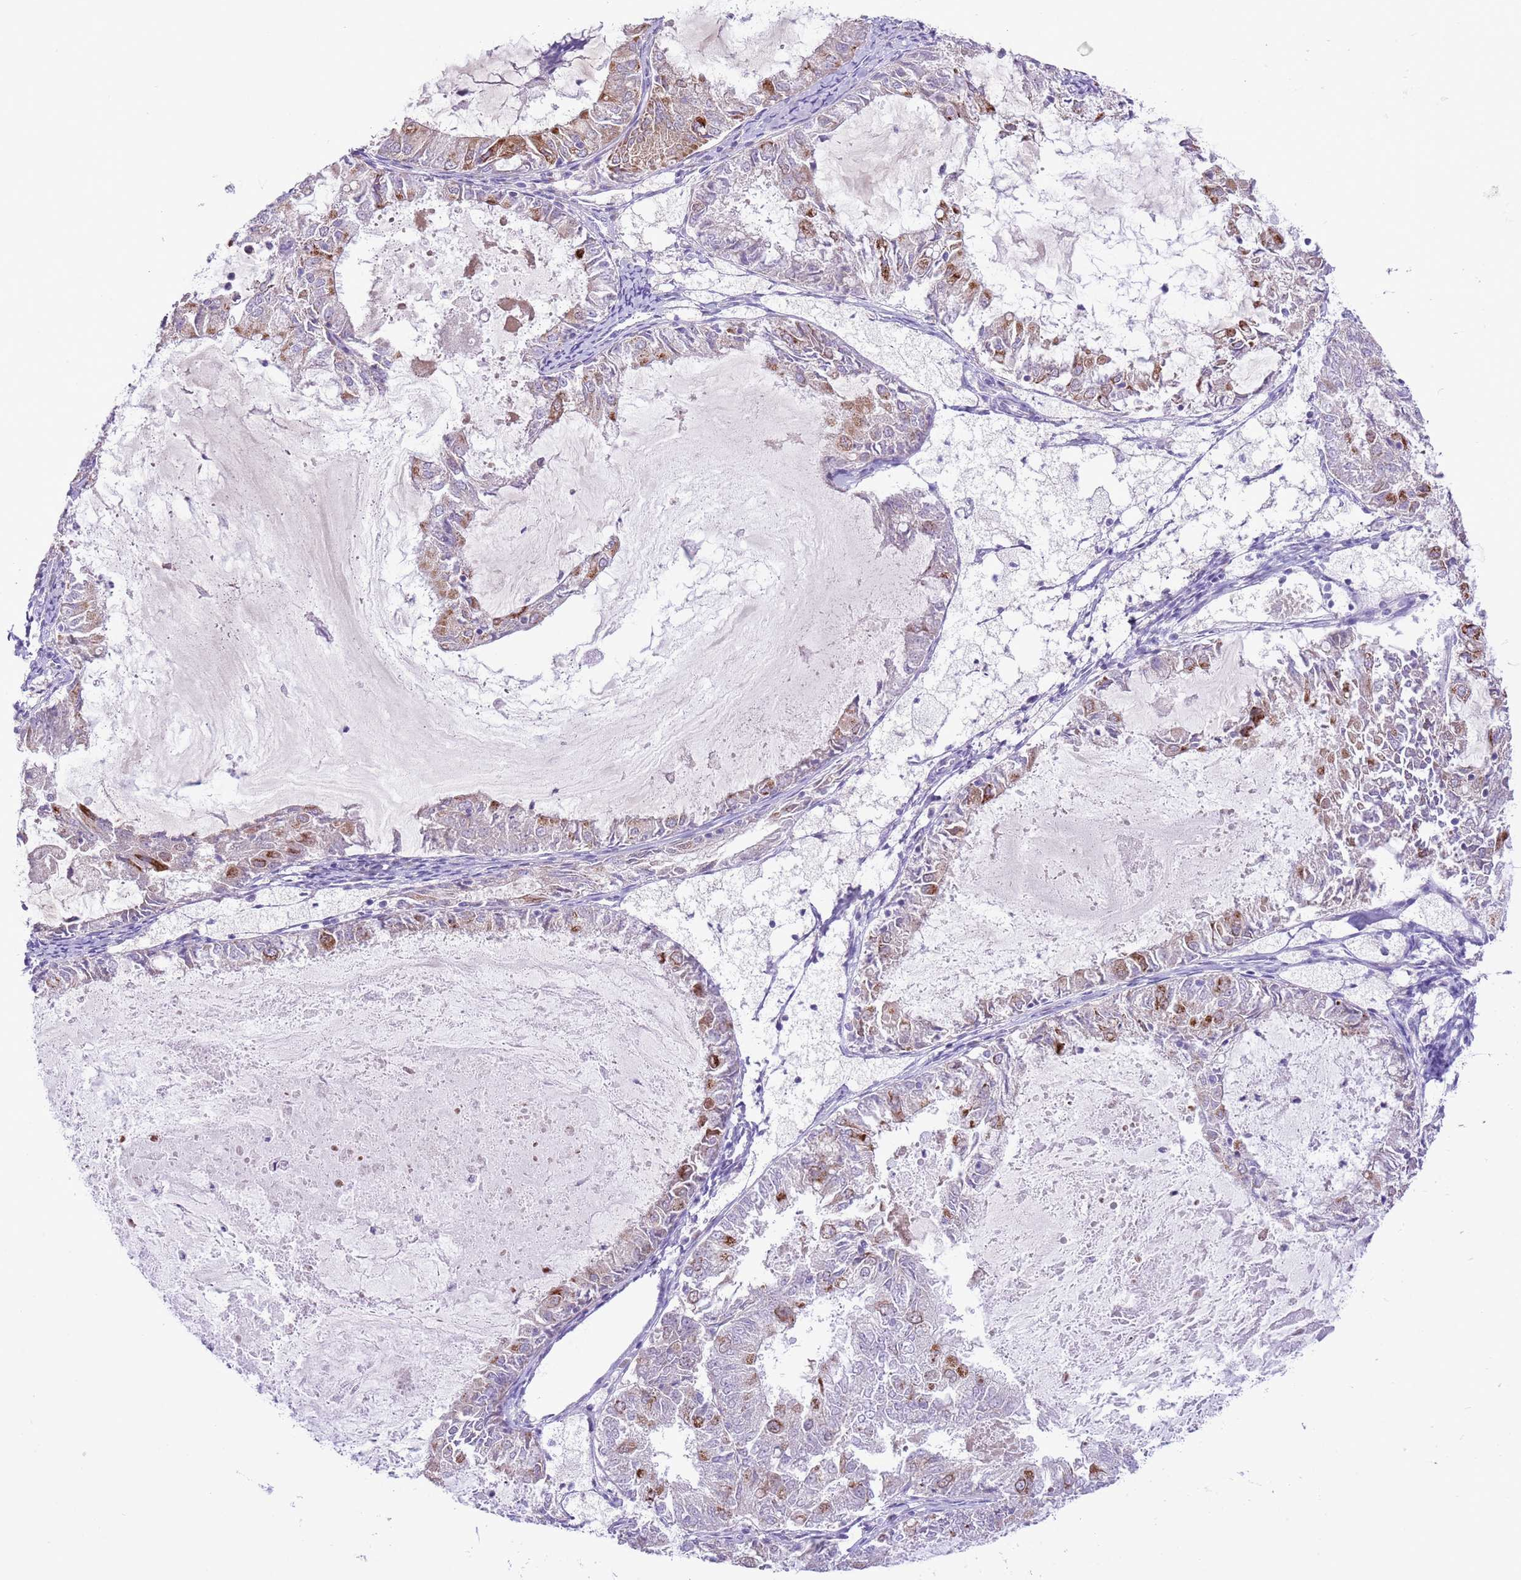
{"staining": {"intensity": "moderate", "quantity": "<25%", "location": "cytoplasmic/membranous"}, "tissue": "endometrial cancer", "cell_type": "Tumor cells", "image_type": "cancer", "snomed": [{"axis": "morphology", "description": "Adenocarcinoma, NOS"}, {"axis": "topography", "description": "Endometrium"}], "caption": "The image exhibits staining of endometrial adenocarcinoma, revealing moderate cytoplasmic/membranous protein expression (brown color) within tumor cells.", "gene": "OAZ2", "patient": {"sex": "female", "age": 57}}